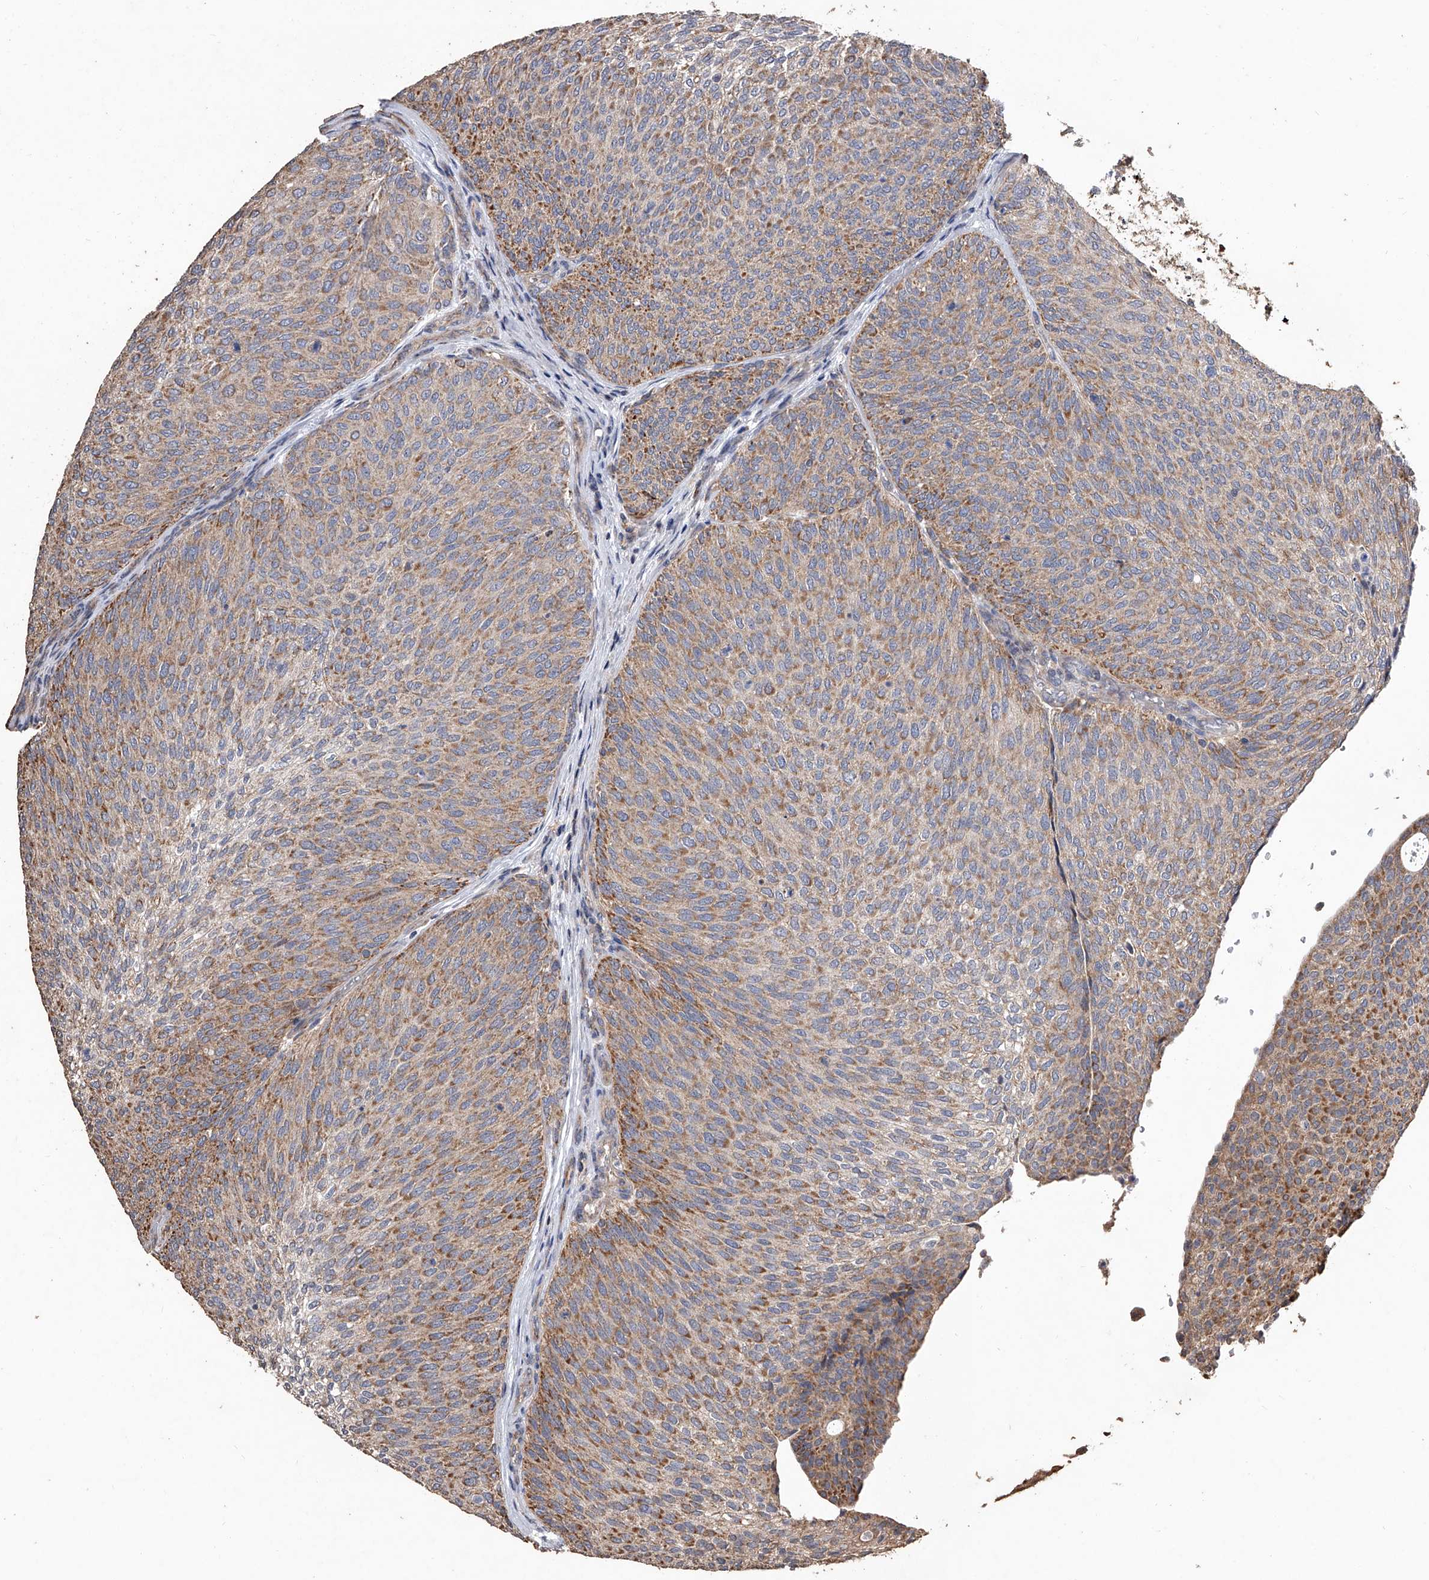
{"staining": {"intensity": "moderate", "quantity": ">75%", "location": "cytoplasmic/membranous"}, "tissue": "urothelial cancer", "cell_type": "Tumor cells", "image_type": "cancer", "snomed": [{"axis": "morphology", "description": "Urothelial carcinoma, Low grade"}, {"axis": "topography", "description": "Urinary bladder"}], "caption": "Human urothelial cancer stained with a brown dye shows moderate cytoplasmic/membranous positive positivity in approximately >75% of tumor cells.", "gene": "LTV1", "patient": {"sex": "female", "age": 79}}